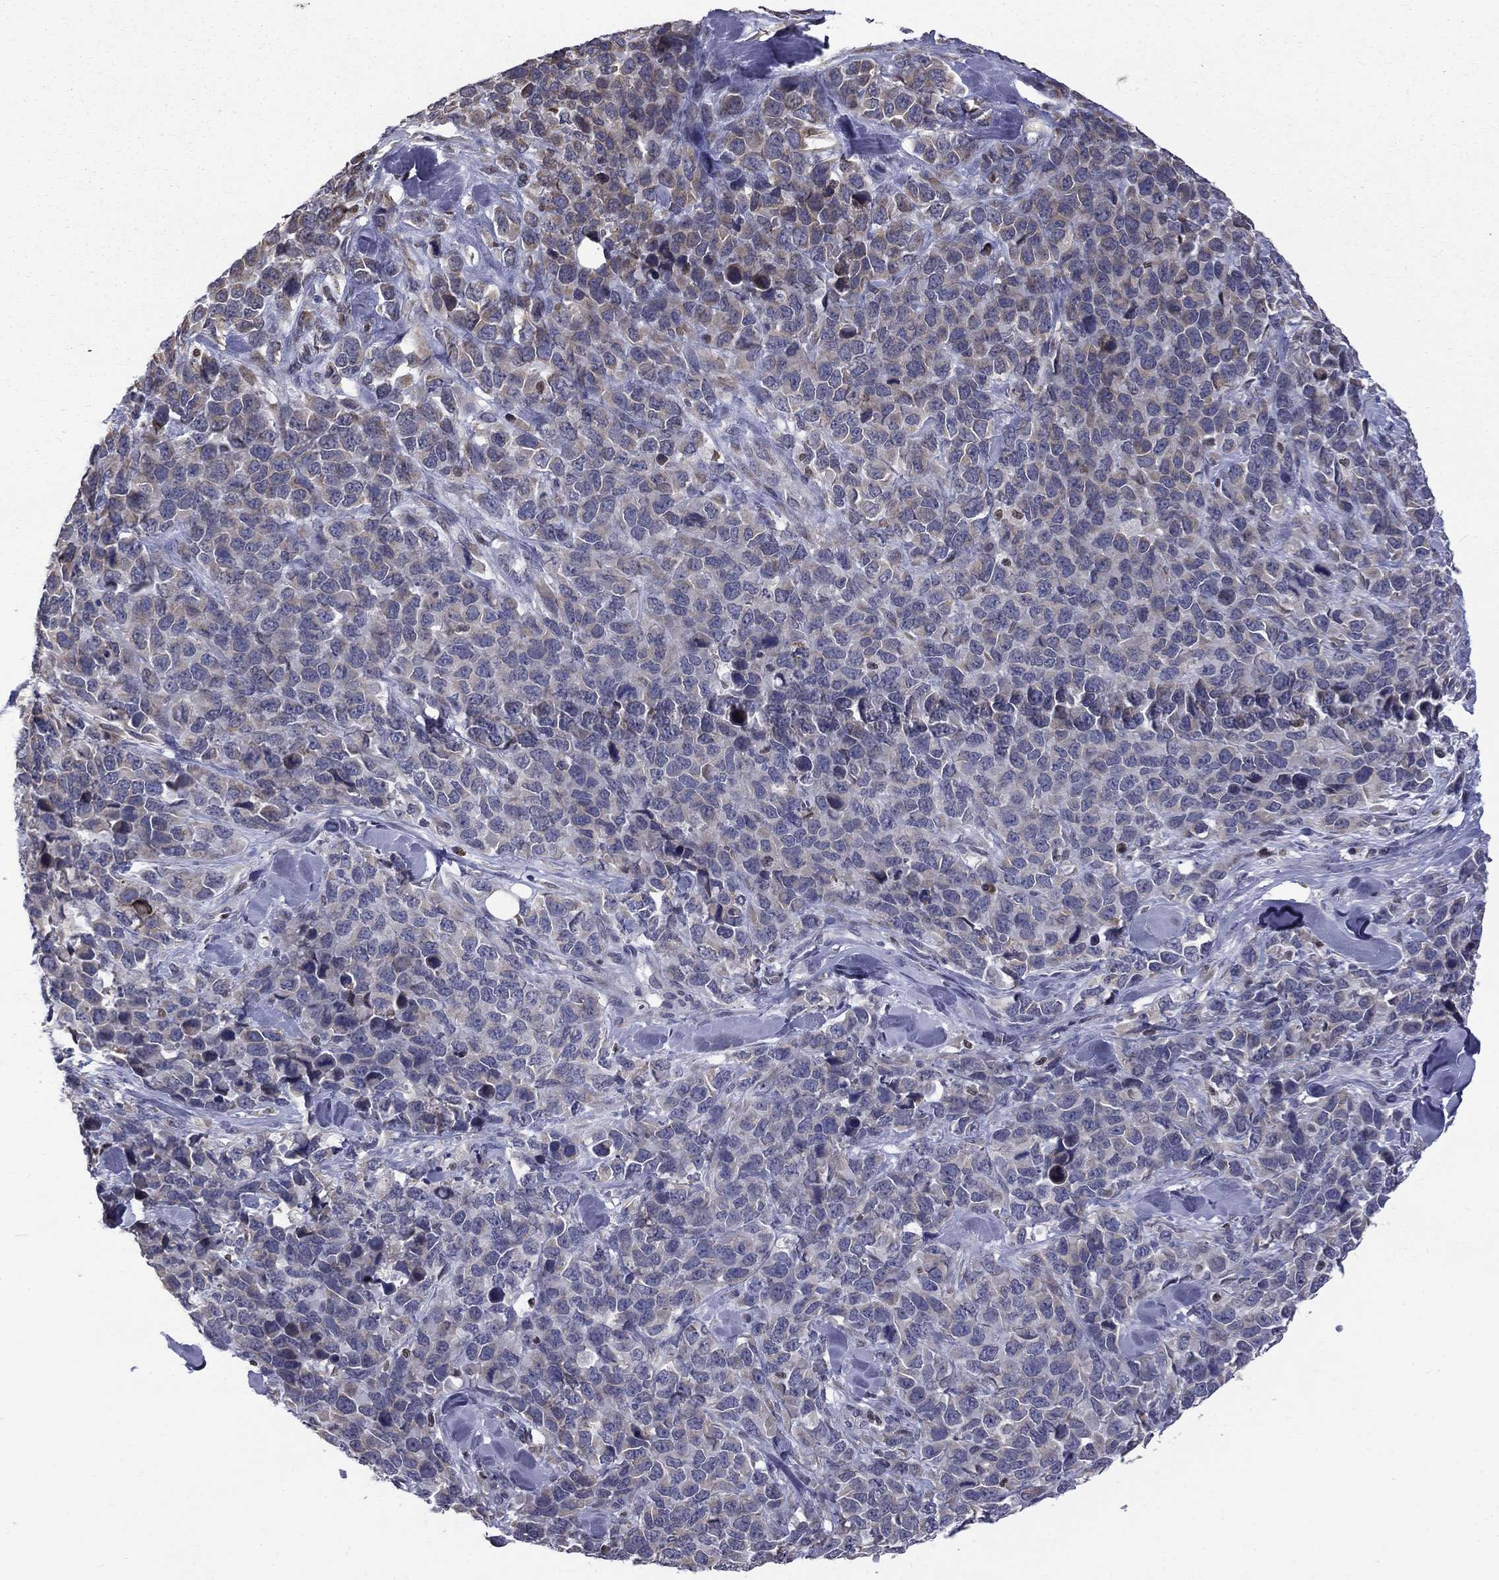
{"staining": {"intensity": "weak", "quantity": "<25%", "location": "cytoplasmic/membranous"}, "tissue": "melanoma", "cell_type": "Tumor cells", "image_type": "cancer", "snomed": [{"axis": "morphology", "description": "Malignant melanoma, Metastatic site"}, {"axis": "topography", "description": "Skin"}], "caption": "Protein analysis of malignant melanoma (metastatic site) demonstrates no significant expression in tumor cells. The staining was performed using DAB to visualize the protein expression in brown, while the nuclei were stained in blue with hematoxylin (Magnification: 20x).", "gene": "HSPB2", "patient": {"sex": "male", "age": 84}}